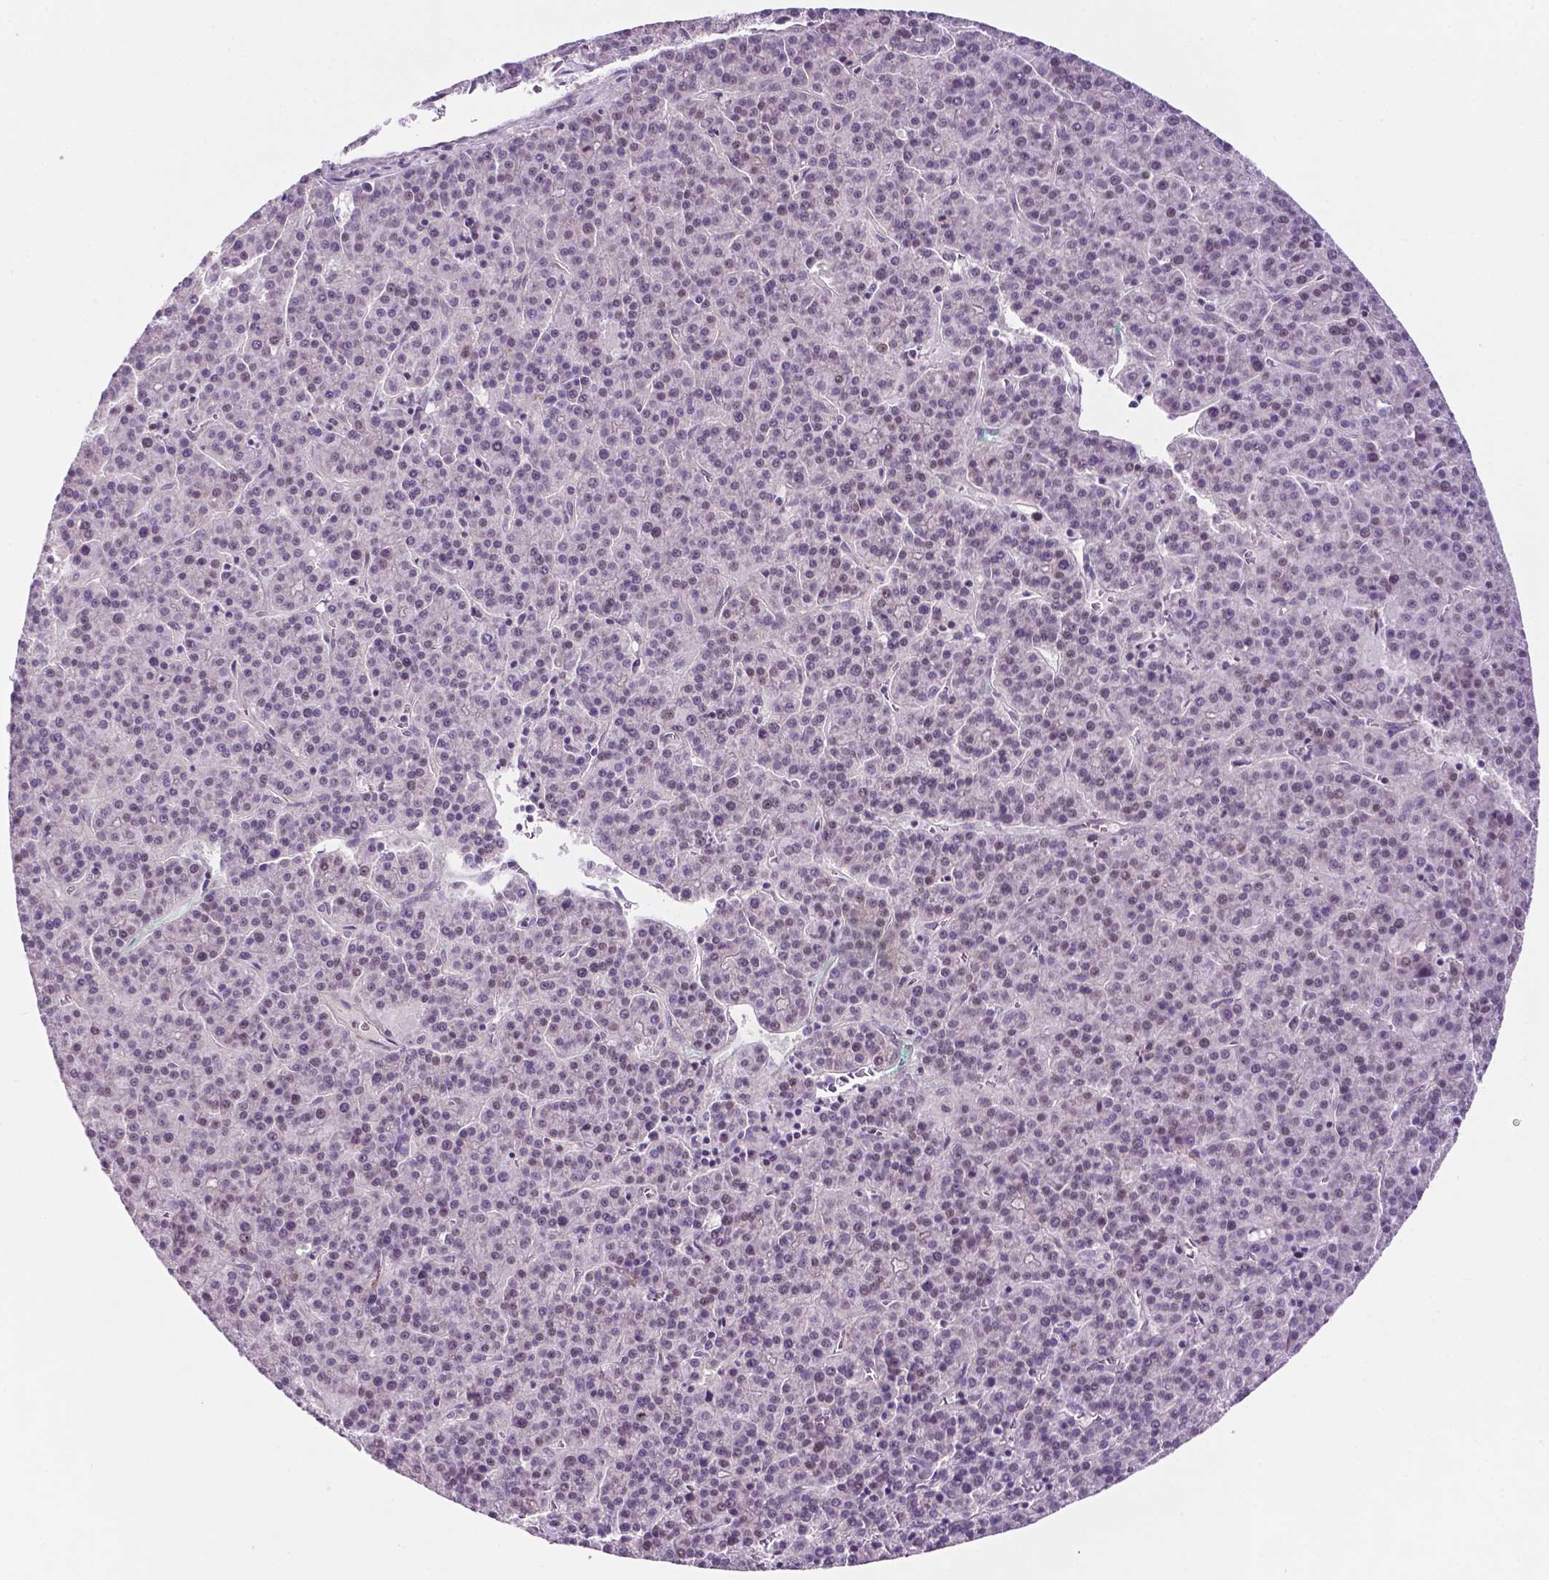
{"staining": {"intensity": "weak", "quantity": "<25%", "location": "nuclear"}, "tissue": "liver cancer", "cell_type": "Tumor cells", "image_type": "cancer", "snomed": [{"axis": "morphology", "description": "Carcinoma, Hepatocellular, NOS"}, {"axis": "topography", "description": "Liver"}], "caption": "This is an immunohistochemistry micrograph of liver hepatocellular carcinoma. There is no staining in tumor cells.", "gene": "FAM50B", "patient": {"sex": "female", "age": 58}}